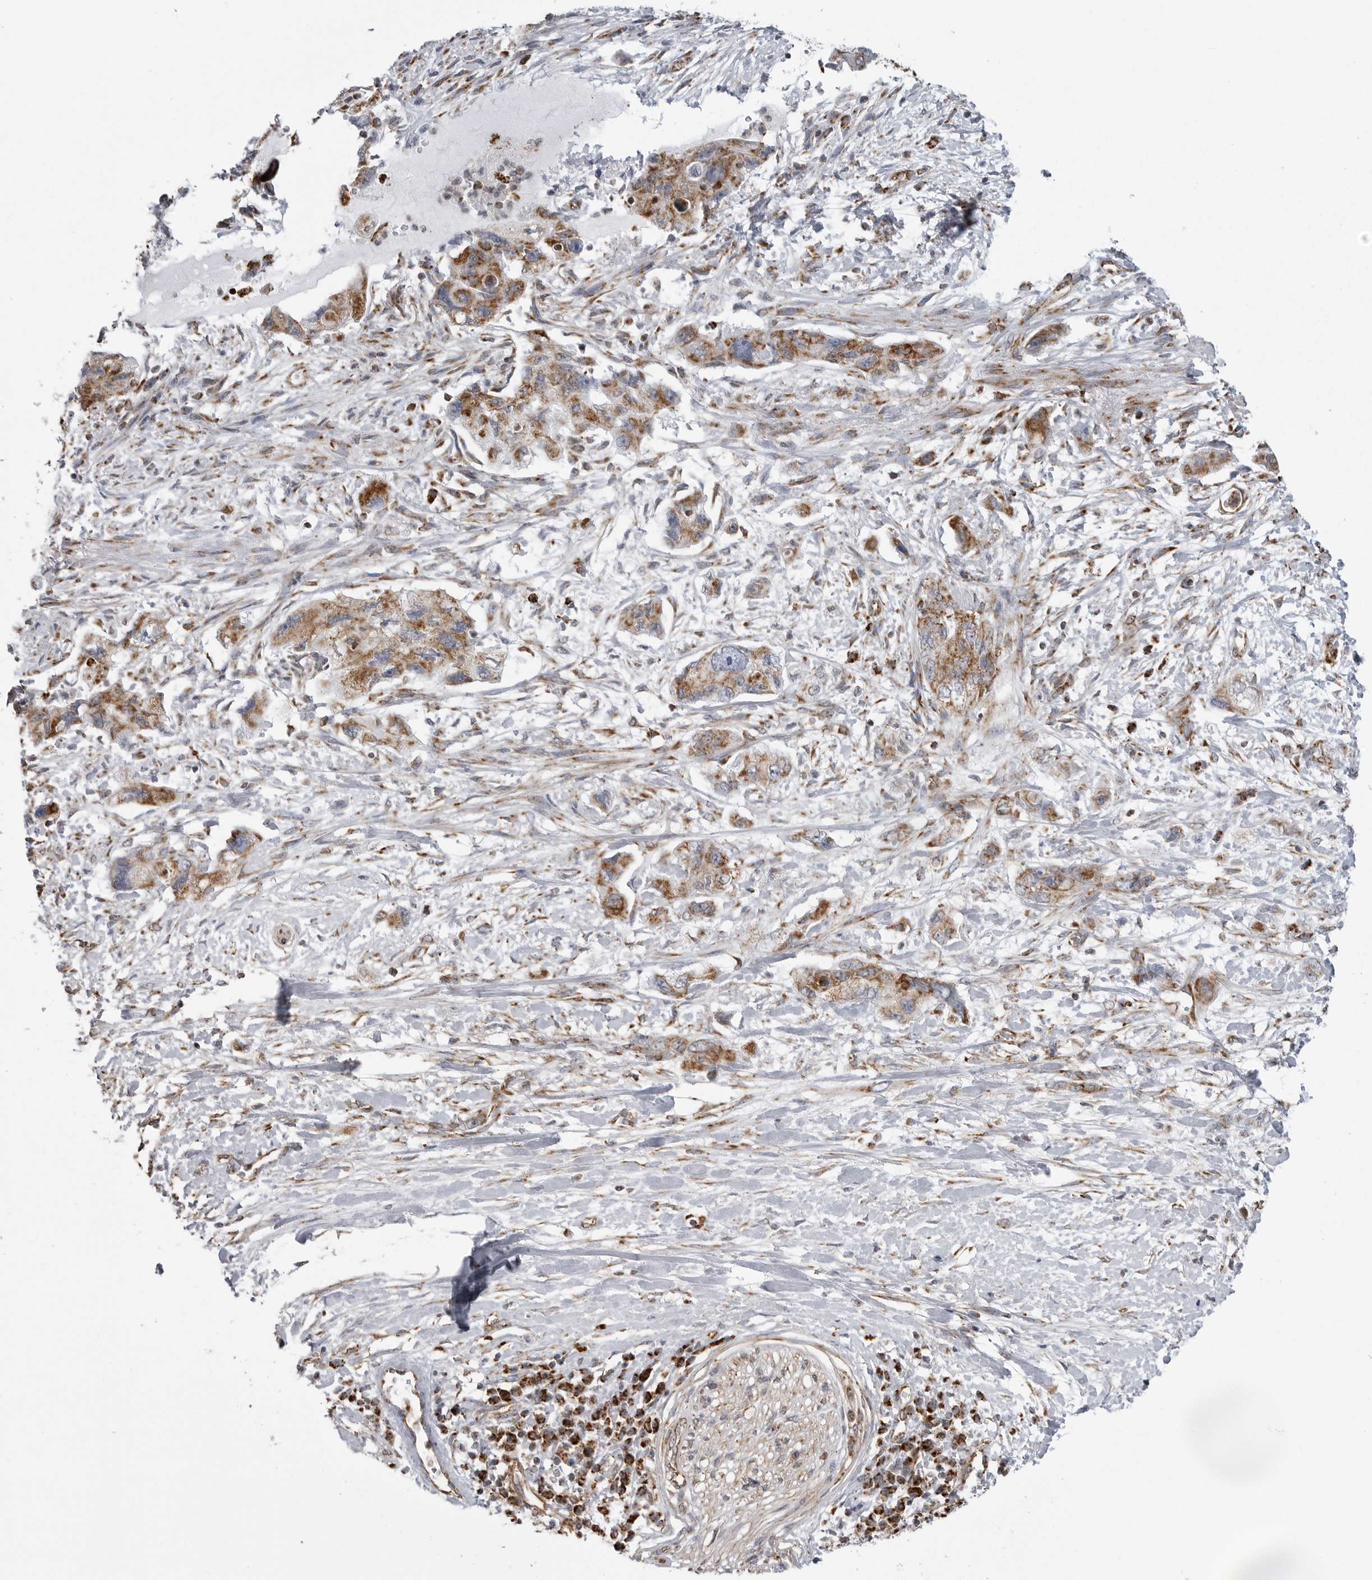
{"staining": {"intensity": "moderate", "quantity": ">75%", "location": "cytoplasmic/membranous"}, "tissue": "pancreatic cancer", "cell_type": "Tumor cells", "image_type": "cancer", "snomed": [{"axis": "morphology", "description": "Adenocarcinoma, NOS"}, {"axis": "topography", "description": "Pancreas"}], "caption": "An immunohistochemistry (IHC) micrograph of tumor tissue is shown. Protein staining in brown highlights moderate cytoplasmic/membranous positivity in pancreatic cancer within tumor cells.", "gene": "FH", "patient": {"sex": "female", "age": 73}}